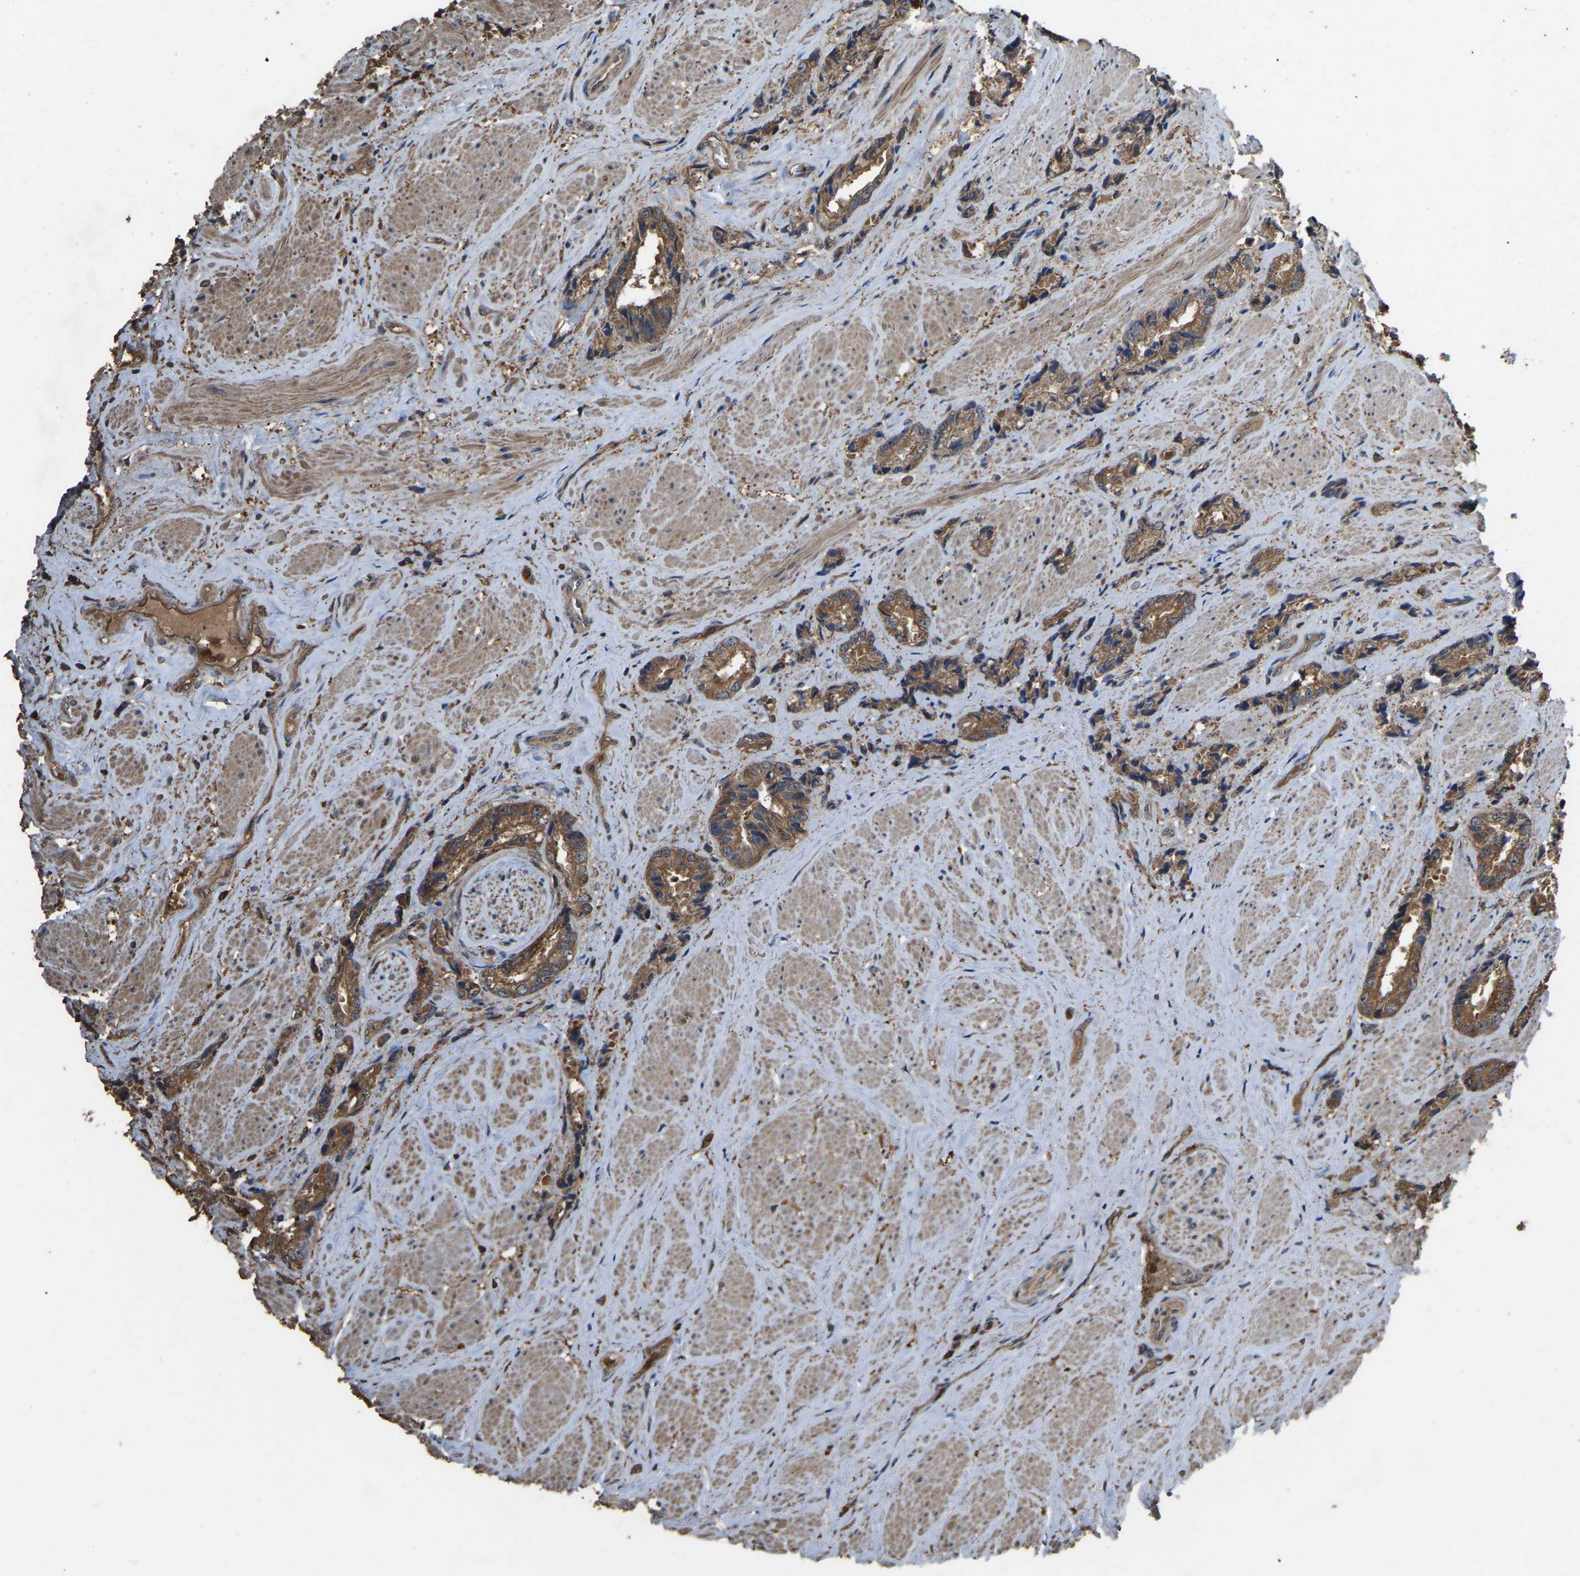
{"staining": {"intensity": "moderate", "quantity": ">75%", "location": "cytoplasmic/membranous"}, "tissue": "prostate cancer", "cell_type": "Tumor cells", "image_type": "cancer", "snomed": [{"axis": "morphology", "description": "Adenocarcinoma, High grade"}, {"axis": "topography", "description": "Prostate"}], "caption": "Prostate cancer (high-grade adenocarcinoma) tissue reveals moderate cytoplasmic/membranous expression in about >75% of tumor cells, visualized by immunohistochemistry.", "gene": "FHIT", "patient": {"sex": "male", "age": 61}}